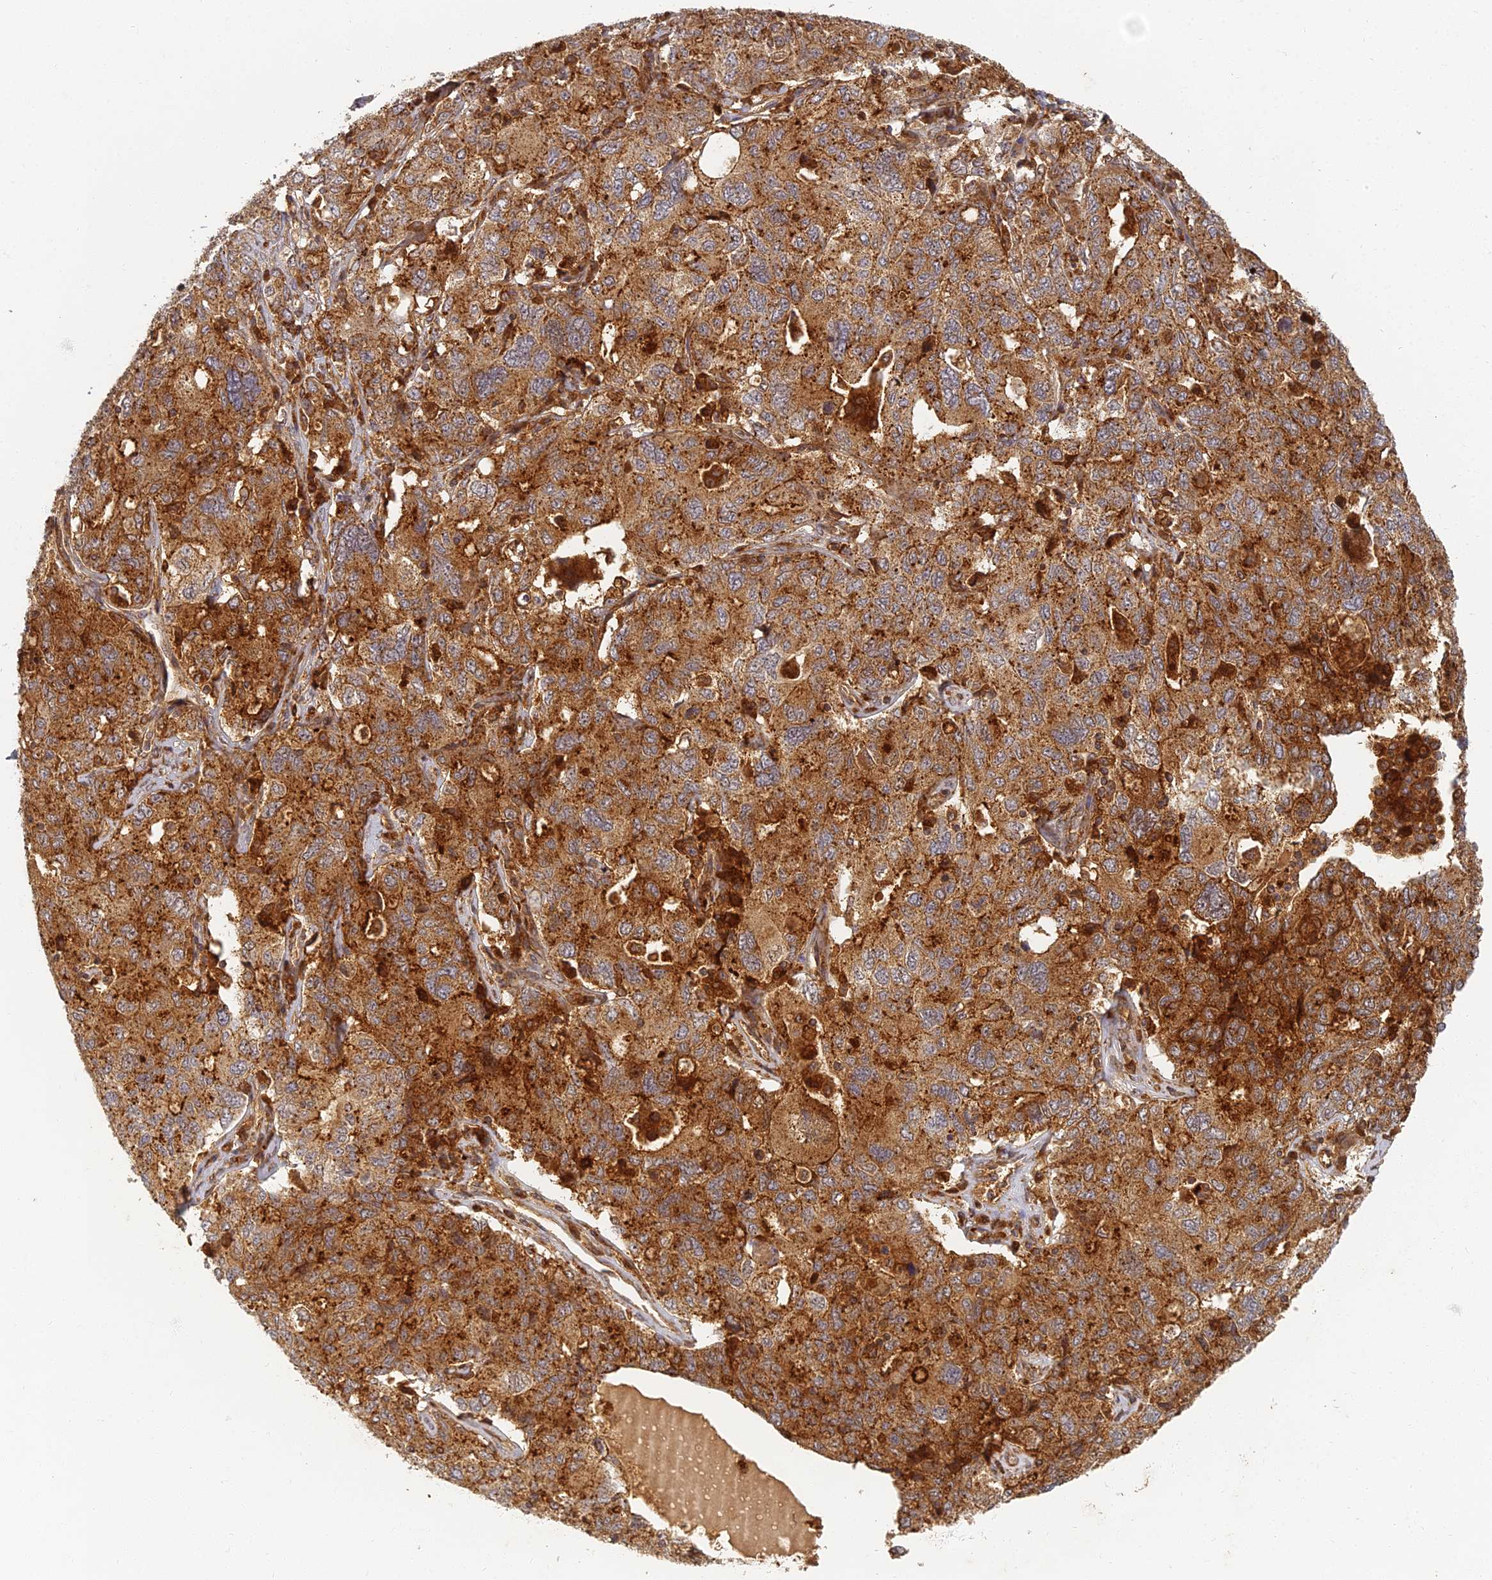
{"staining": {"intensity": "strong", "quantity": ">75%", "location": "cytoplasmic/membranous"}, "tissue": "ovarian cancer", "cell_type": "Tumor cells", "image_type": "cancer", "snomed": [{"axis": "morphology", "description": "Carcinoma, endometroid"}, {"axis": "topography", "description": "Ovary"}], "caption": "Ovarian cancer stained with IHC shows strong cytoplasmic/membranous positivity in approximately >75% of tumor cells.", "gene": "INO80D", "patient": {"sex": "female", "age": 62}}